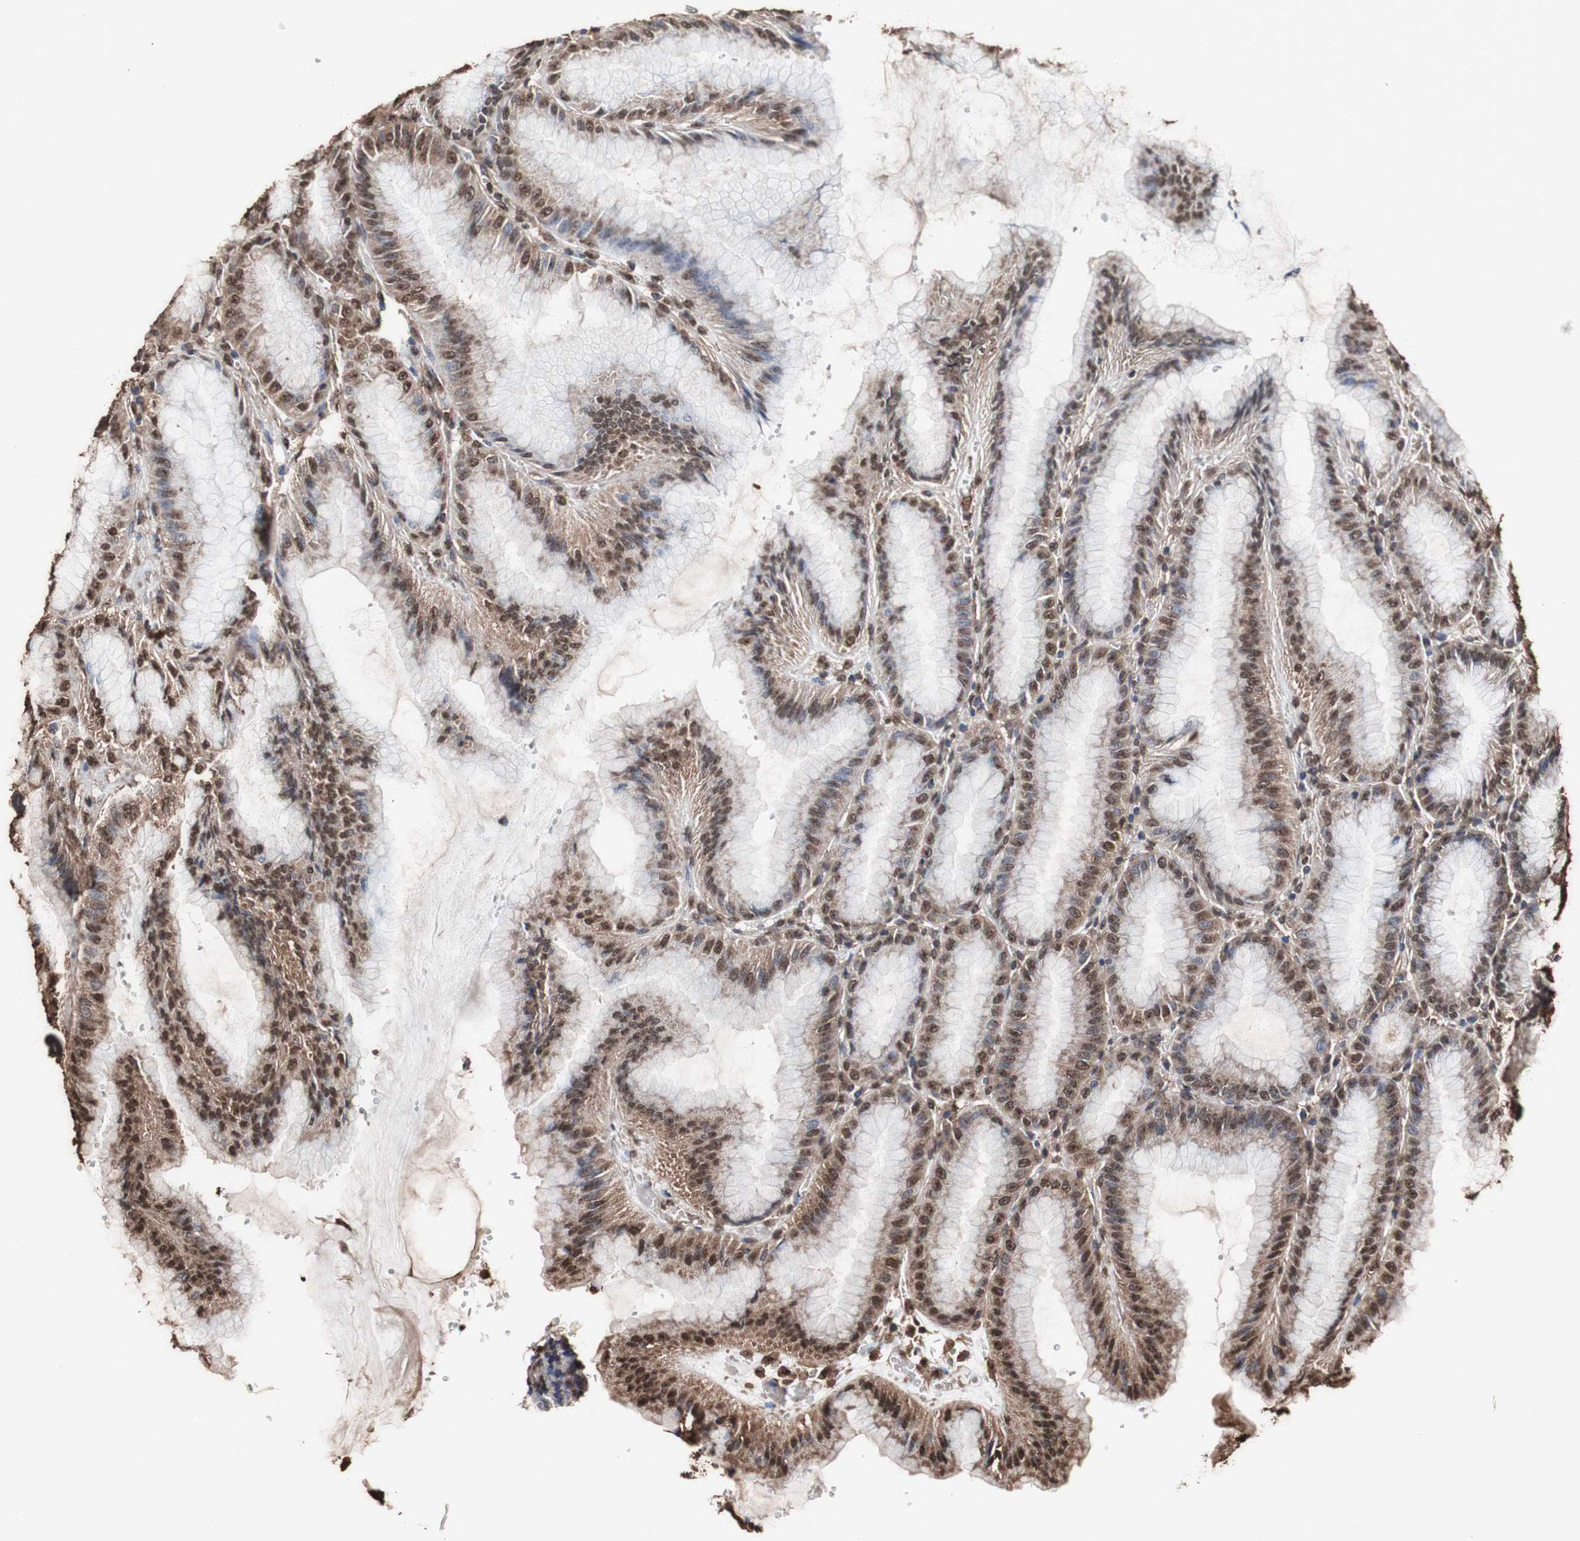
{"staining": {"intensity": "moderate", "quantity": ">75%", "location": "cytoplasmic/membranous,nuclear"}, "tissue": "stomach", "cell_type": "Glandular cells", "image_type": "normal", "snomed": [{"axis": "morphology", "description": "Normal tissue, NOS"}, {"axis": "topography", "description": "Stomach, lower"}], "caption": "The immunohistochemical stain labels moderate cytoplasmic/membranous,nuclear positivity in glandular cells of unremarkable stomach.", "gene": "PIDD1", "patient": {"sex": "male", "age": 71}}